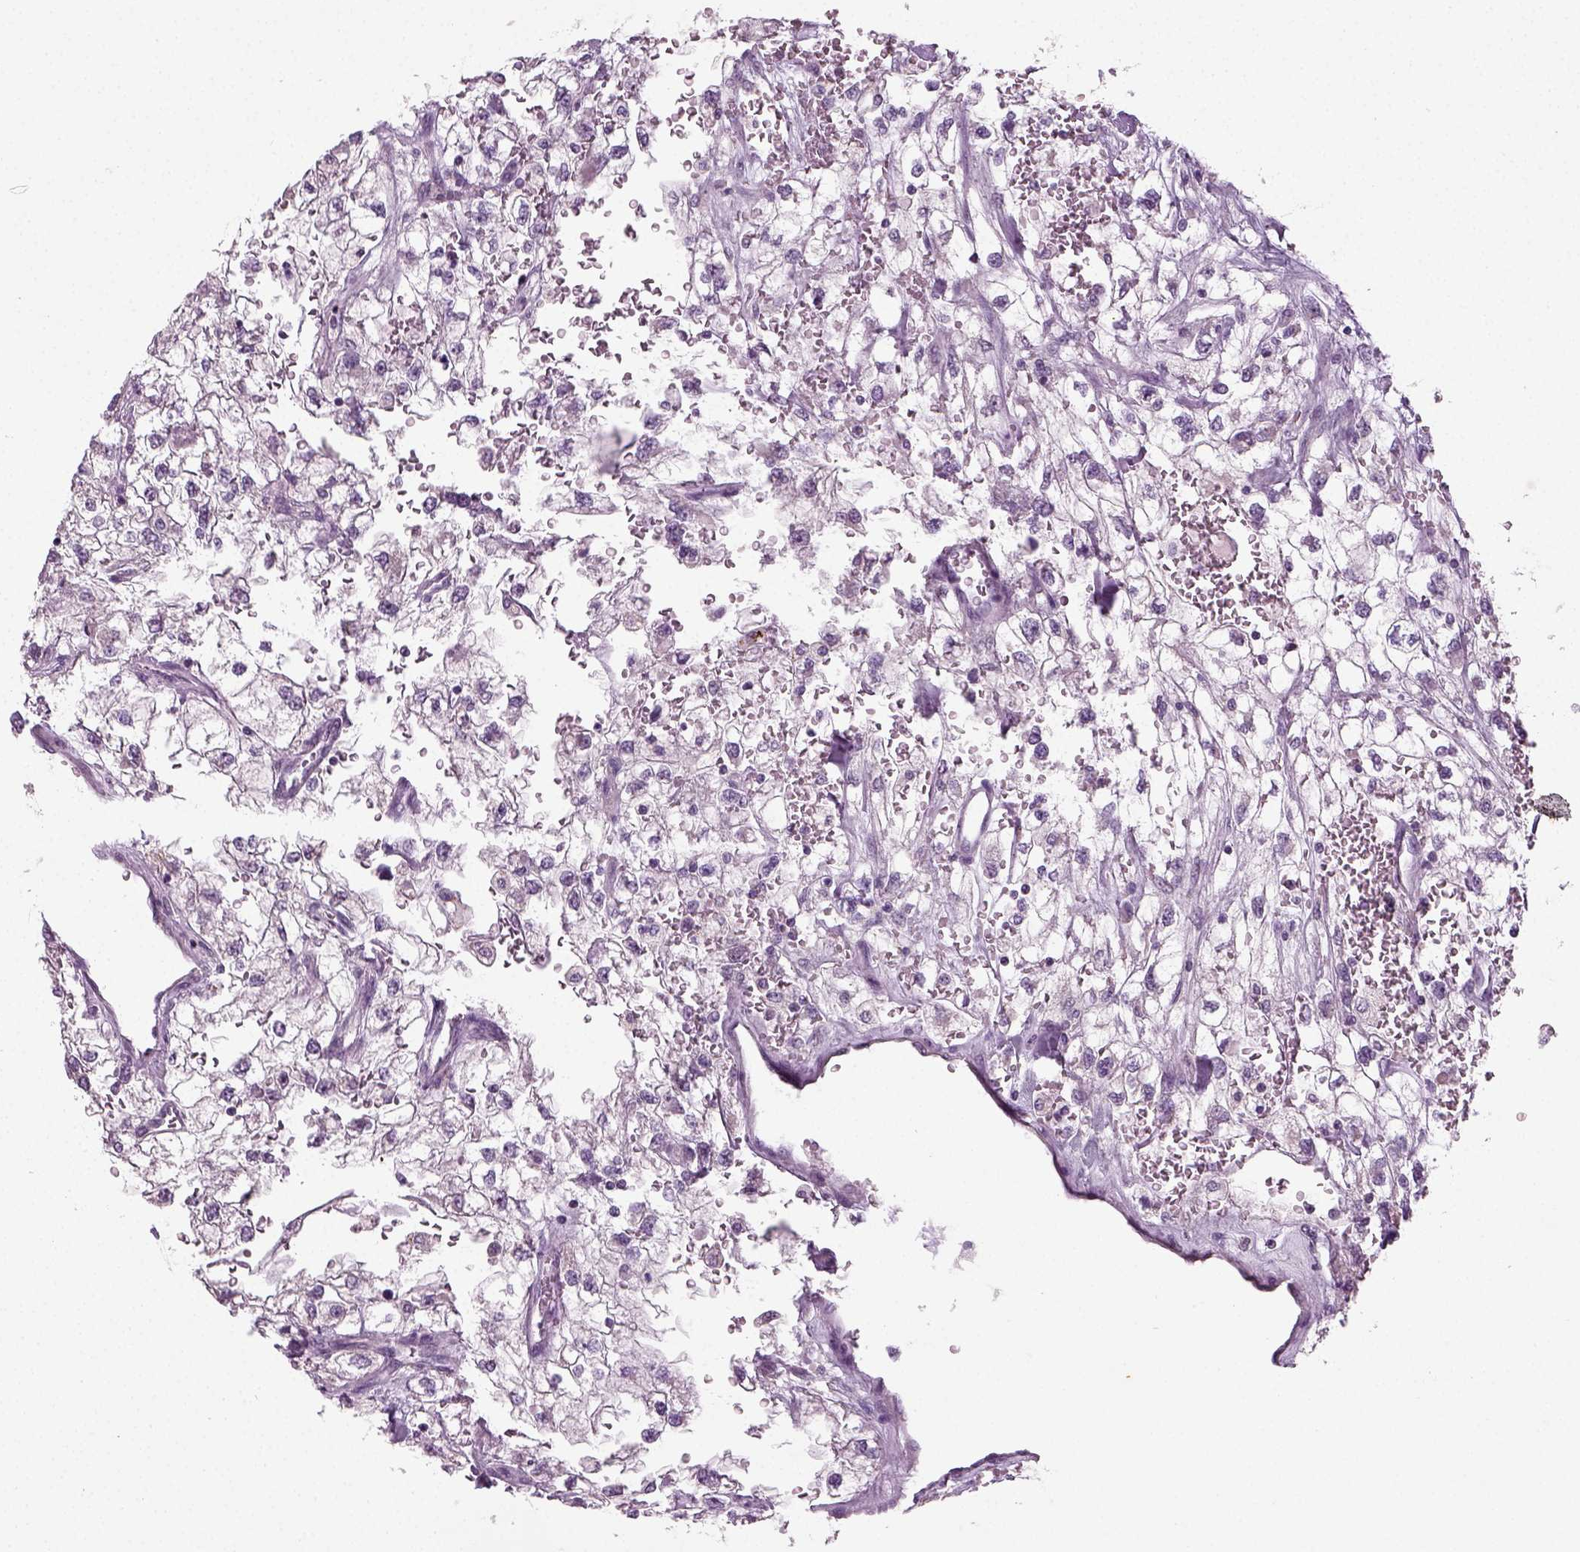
{"staining": {"intensity": "negative", "quantity": "none", "location": "none"}, "tissue": "renal cancer", "cell_type": "Tumor cells", "image_type": "cancer", "snomed": [{"axis": "morphology", "description": "Adenocarcinoma, NOS"}, {"axis": "topography", "description": "Kidney"}], "caption": "The image shows no significant positivity in tumor cells of renal cancer (adenocarcinoma).", "gene": "SYNGAP1", "patient": {"sex": "male", "age": 59}}